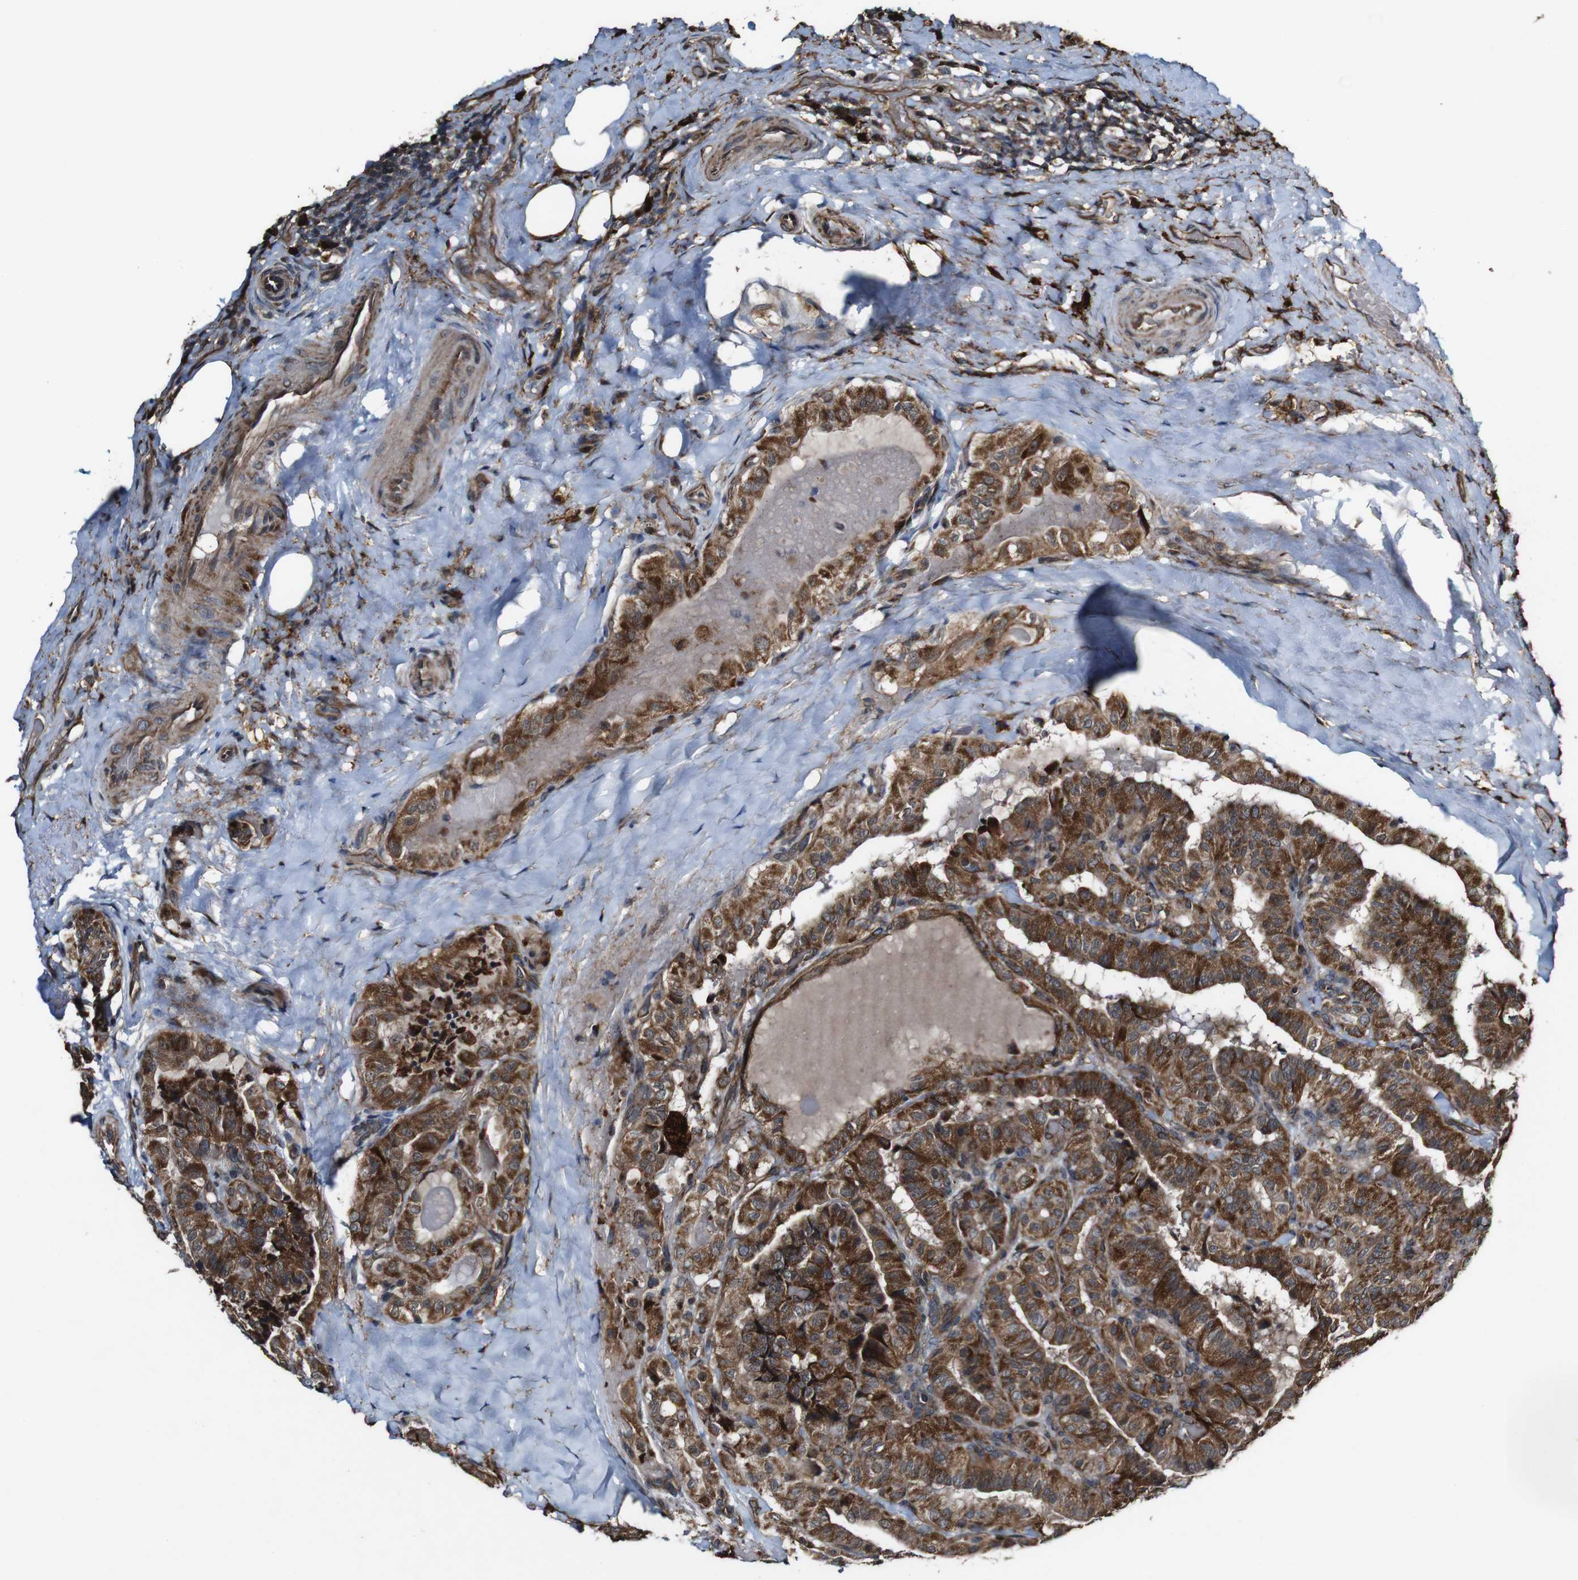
{"staining": {"intensity": "strong", "quantity": ">75%", "location": "cytoplasmic/membranous"}, "tissue": "thyroid cancer", "cell_type": "Tumor cells", "image_type": "cancer", "snomed": [{"axis": "morphology", "description": "Papillary adenocarcinoma, NOS"}, {"axis": "topography", "description": "Thyroid gland"}], "caption": "Protein staining of thyroid cancer (papillary adenocarcinoma) tissue shows strong cytoplasmic/membranous staining in approximately >75% of tumor cells.", "gene": "BTN3A3", "patient": {"sex": "male", "age": 77}}